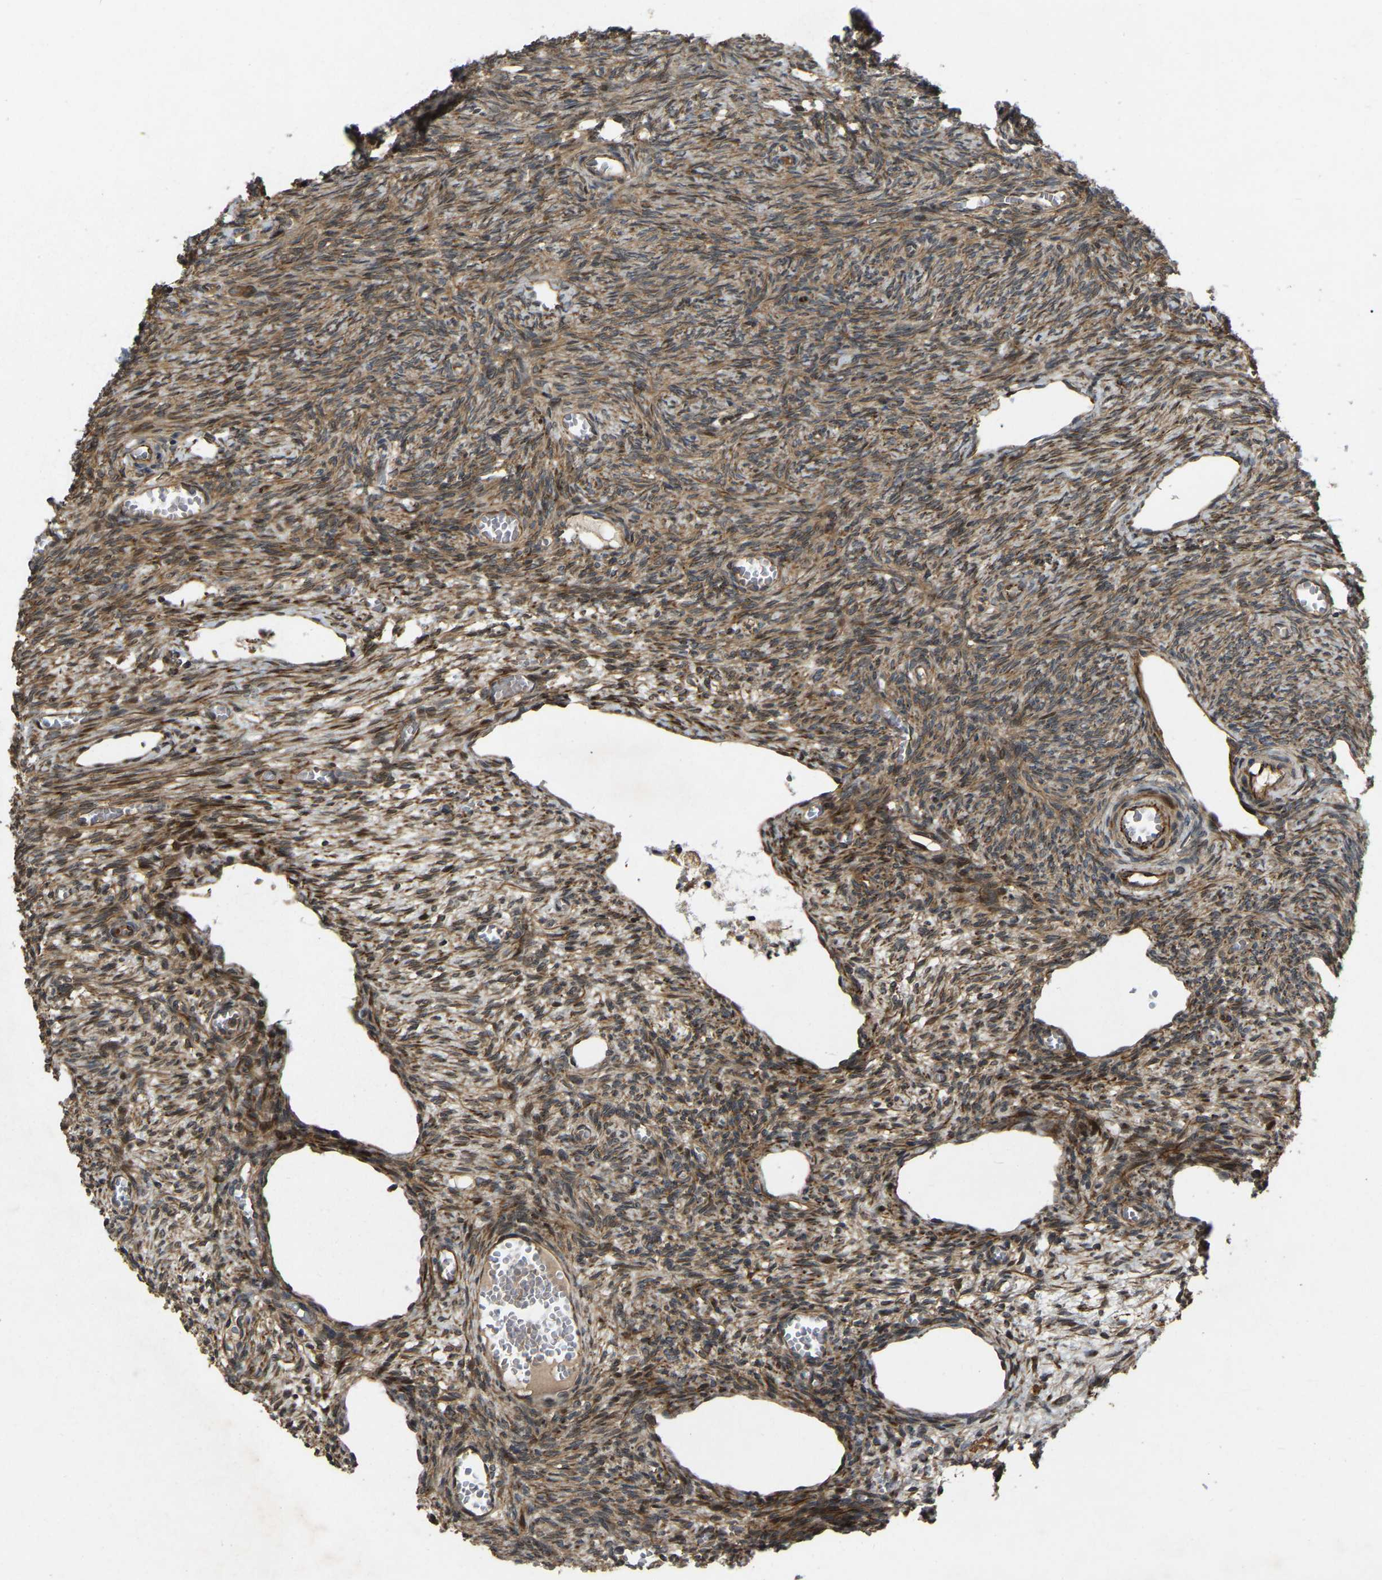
{"staining": {"intensity": "moderate", "quantity": ">75%", "location": "cytoplasmic/membranous,nuclear"}, "tissue": "ovary", "cell_type": "Ovarian stroma cells", "image_type": "normal", "snomed": [{"axis": "morphology", "description": "Normal tissue, NOS"}, {"axis": "topography", "description": "Ovary"}], "caption": "This photomicrograph reveals immunohistochemistry (IHC) staining of unremarkable human ovary, with medium moderate cytoplasmic/membranous,nuclear staining in approximately >75% of ovarian stroma cells.", "gene": "KIAA1549", "patient": {"sex": "female", "age": 27}}